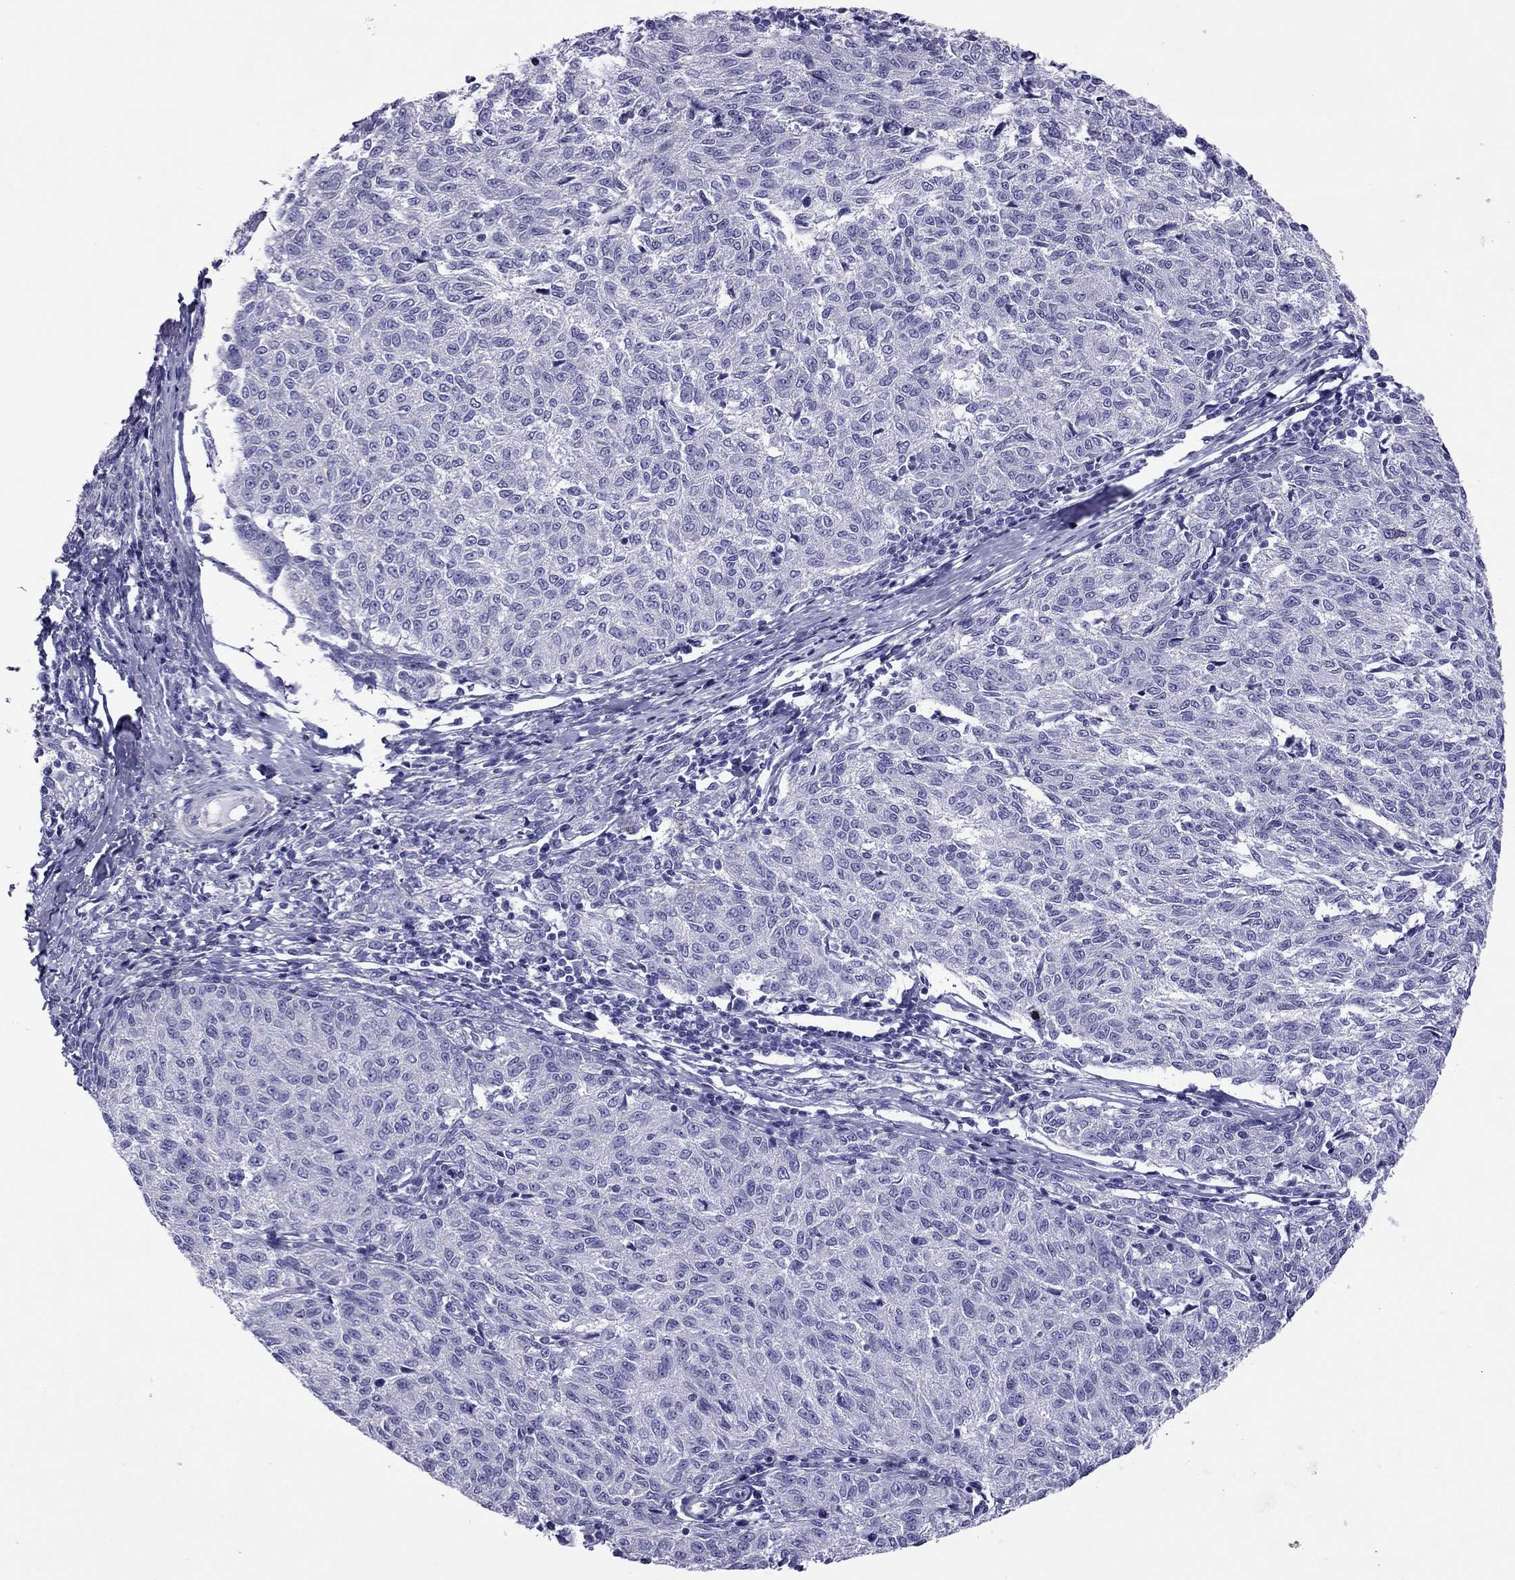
{"staining": {"intensity": "negative", "quantity": "none", "location": "none"}, "tissue": "melanoma", "cell_type": "Tumor cells", "image_type": "cancer", "snomed": [{"axis": "morphology", "description": "Malignant melanoma, NOS"}, {"axis": "topography", "description": "Skin"}], "caption": "Melanoma stained for a protein using immunohistochemistry (IHC) exhibits no expression tumor cells.", "gene": "MYL11", "patient": {"sex": "female", "age": 72}}